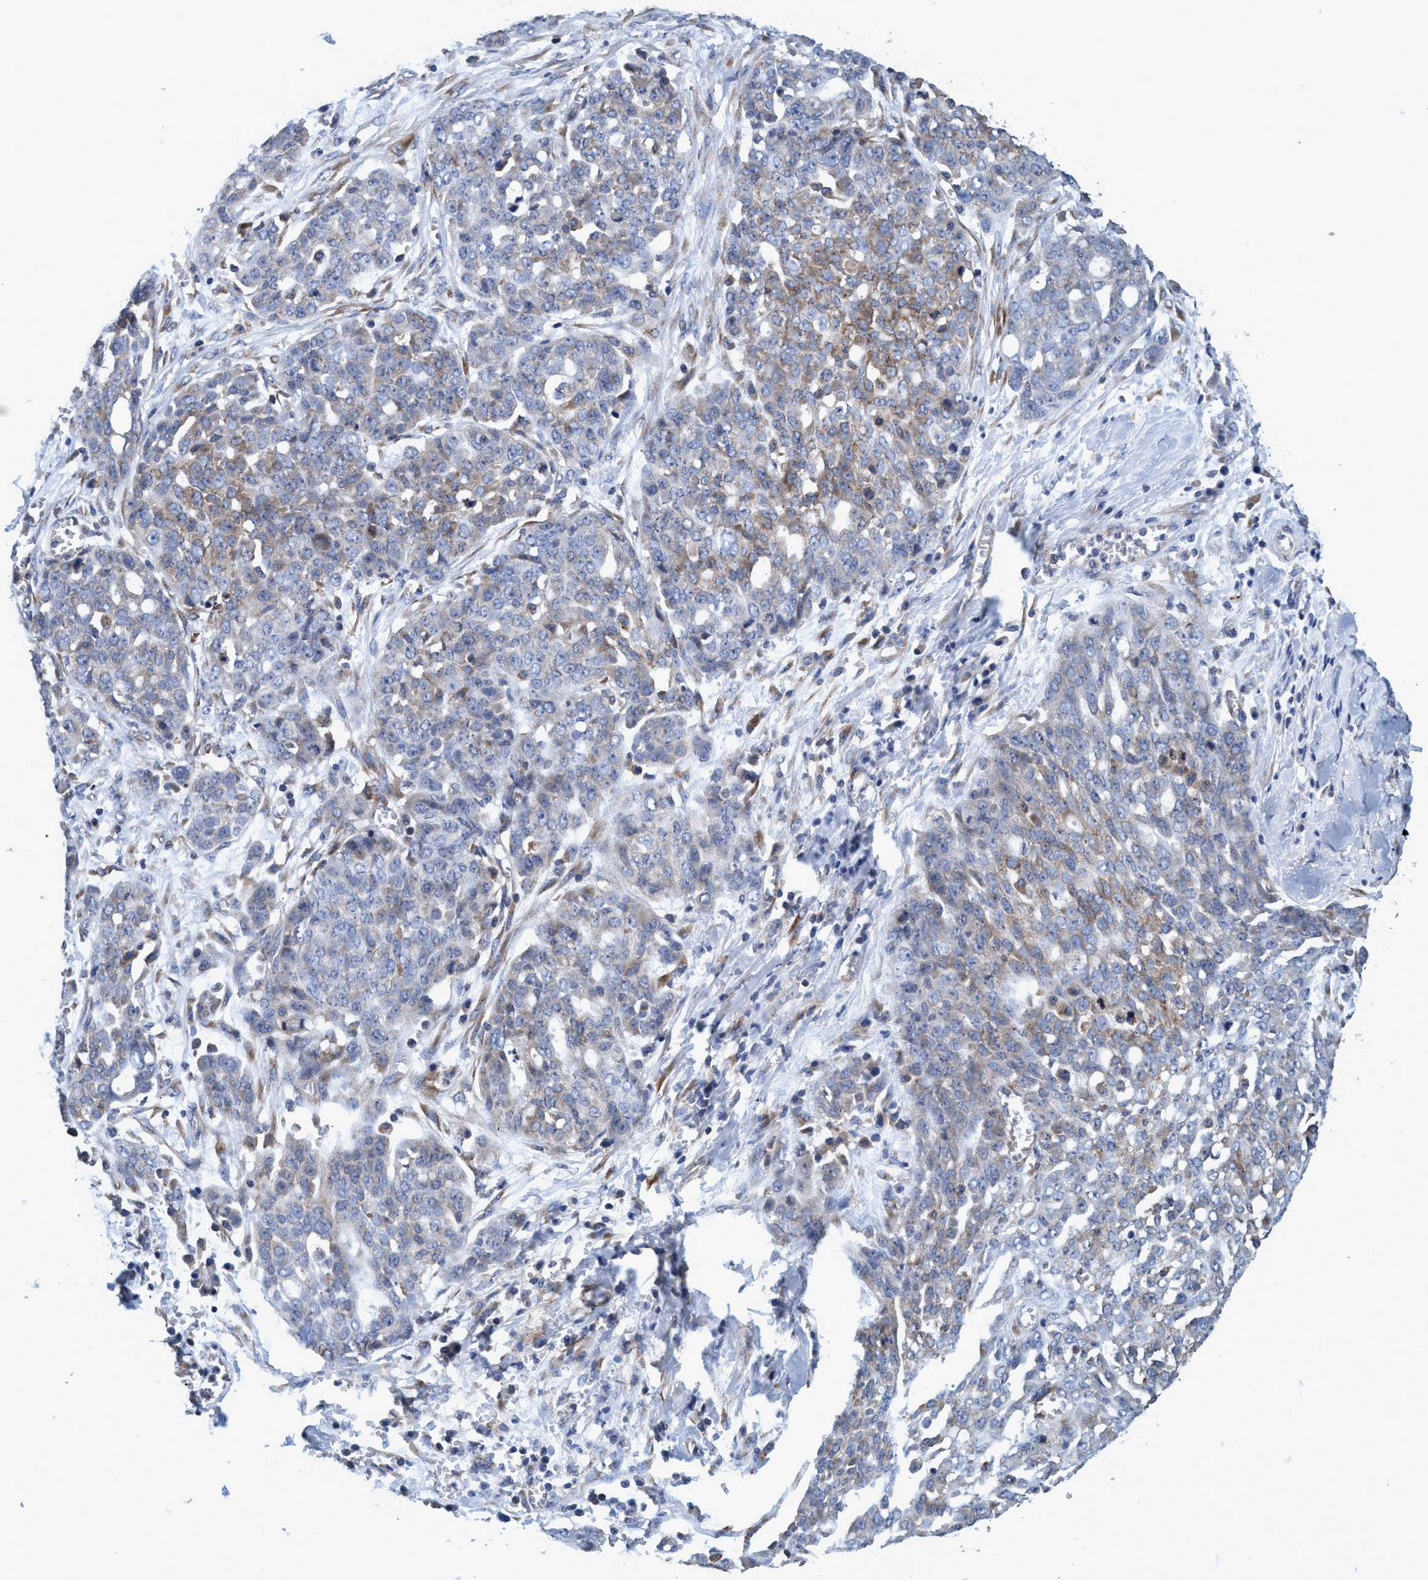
{"staining": {"intensity": "moderate", "quantity": "25%-75%", "location": "cytoplasmic/membranous"}, "tissue": "ovarian cancer", "cell_type": "Tumor cells", "image_type": "cancer", "snomed": [{"axis": "morphology", "description": "Cystadenocarcinoma, serous, NOS"}, {"axis": "topography", "description": "Soft tissue"}, {"axis": "topography", "description": "Ovary"}], "caption": "Immunohistochemistry staining of serous cystadenocarcinoma (ovarian), which exhibits medium levels of moderate cytoplasmic/membranous staining in approximately 25%-75% of tumor cells indicating moderate cytoplasmic/membranous protein staining. The staining was performed using DAB (brown) for protein detection and nuclei were counterstained in hematoxylin (blue).", "gene": "CALCOCO2", "patient": {"sex": "female", "age": 57}}